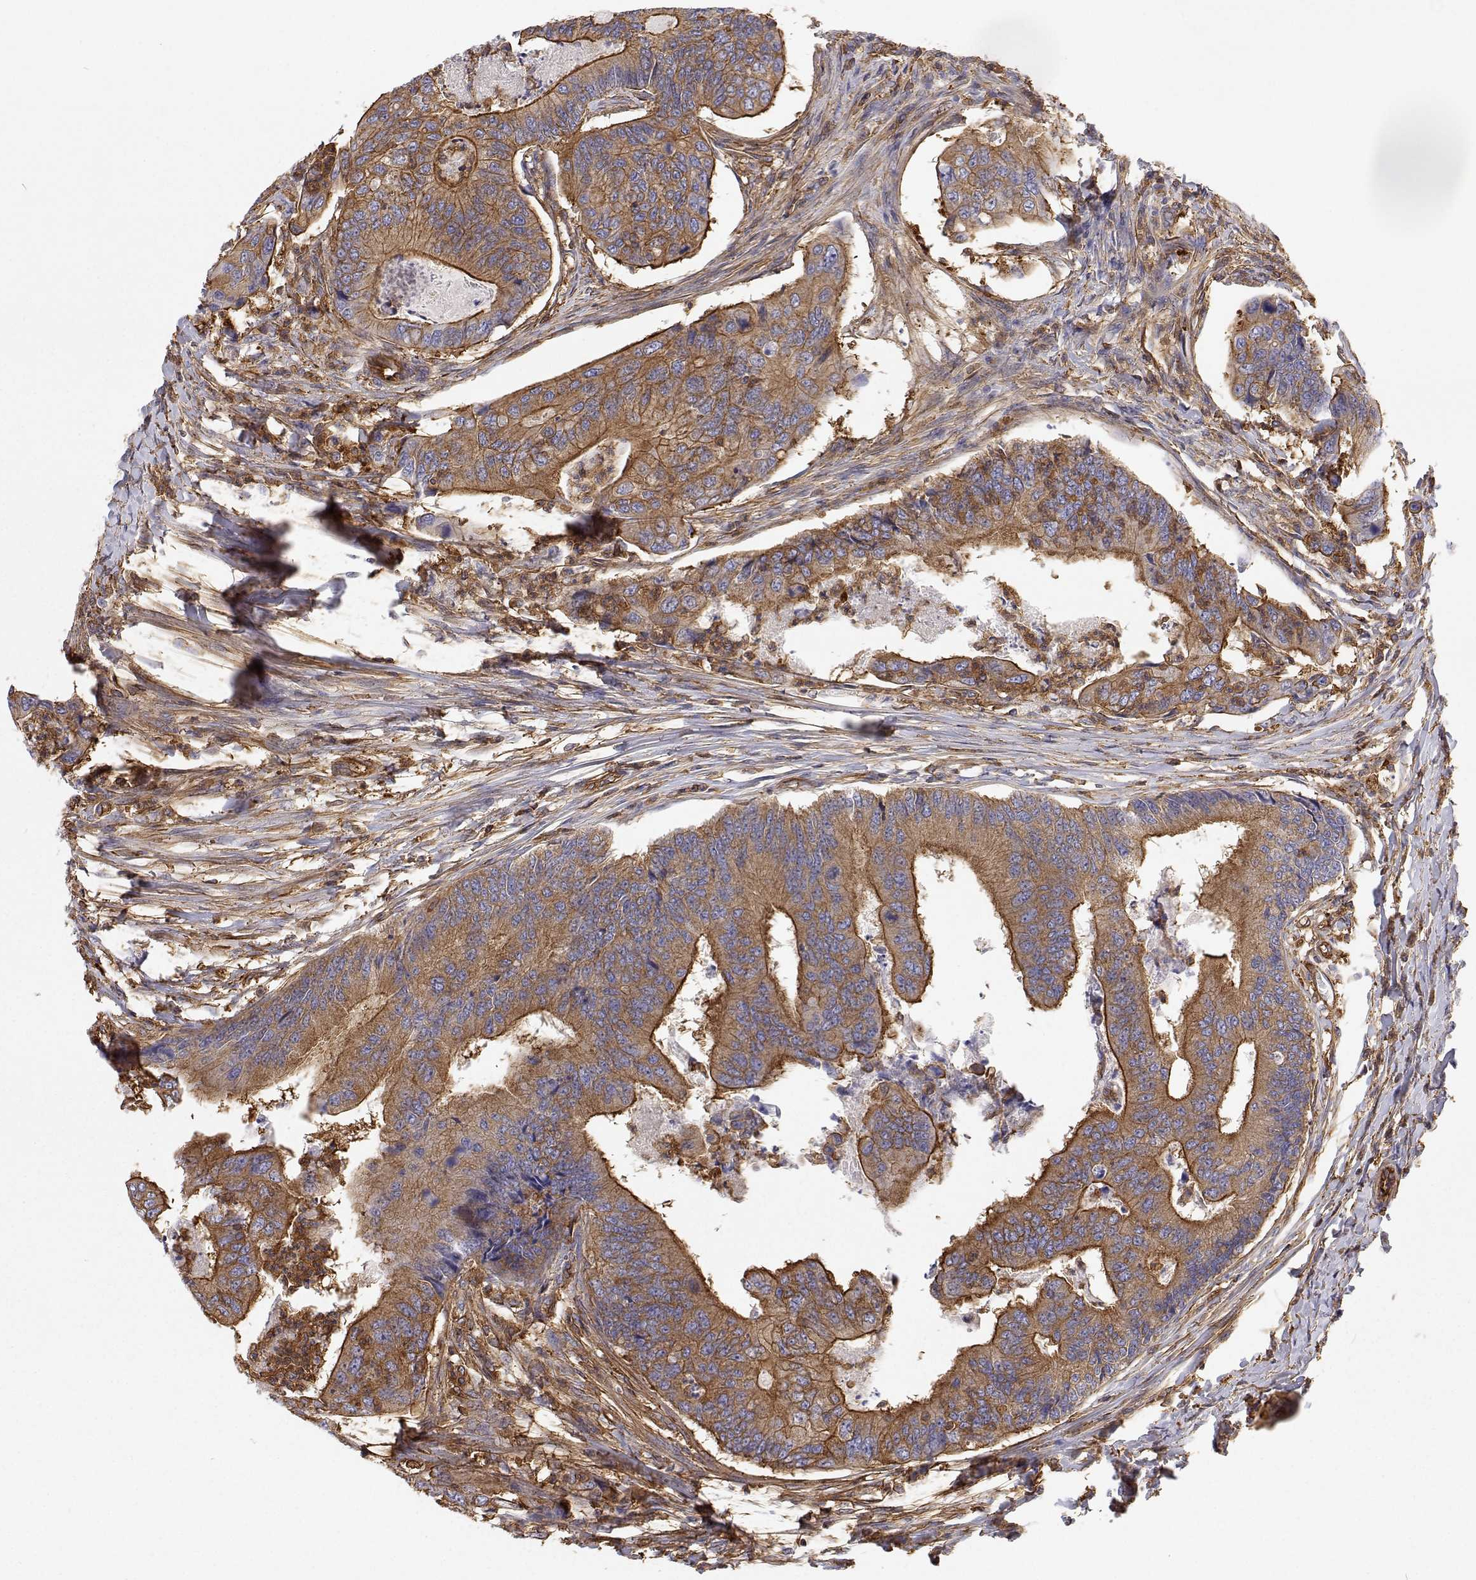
{"staining": {"intensity": "moderate", "quantity": ">75%", "location": "cytoplasmic/membranous"}, "tissue": "colorectal cancer", "cell_type": "Tumor cells", "image_type": "cancer", "snomed": [{"axis": "morphology", "description": "Adenocarcinoma, NOS"}, {"axis": "topography", "description": "Colon"}], "caption": "Immunohistochemistry (IHC) image of neoplastic tissue: human colorectal cancer (adenocarcinoma) stained using immunohistochemistry reveals medium levels of moderate protein expression localized specifically in the cytoplasmic/membranous of tumor cells, appearing as a cytoplasmic/membranous brown color.", "gene": "MYH9", "patient": {"sex": "female", "age": 67}}